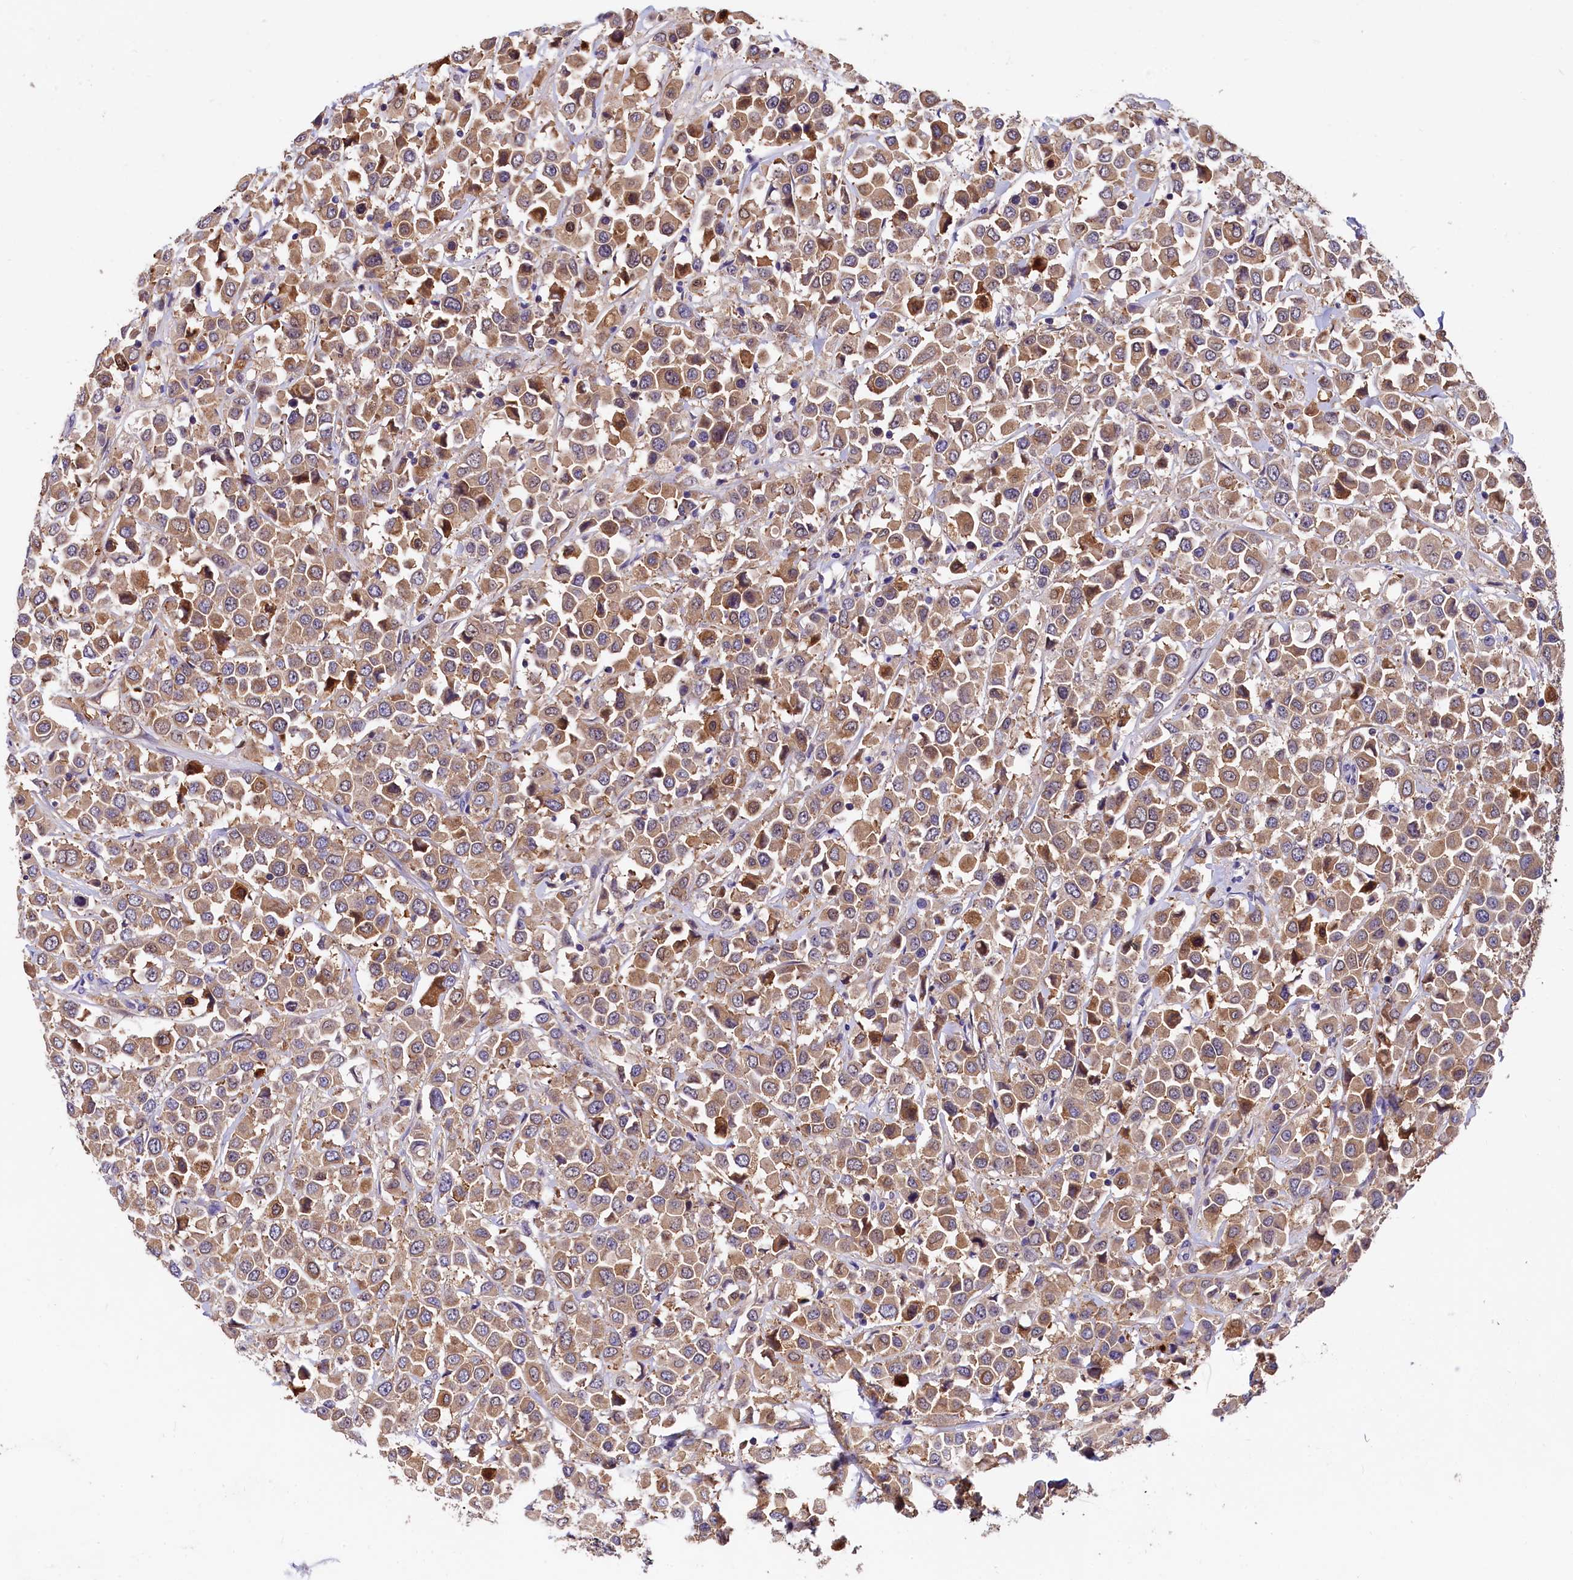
{"staining": {"intensity": "moderate", "quantity": ">75%", "location": "cytoplasmic/membranous"}, "tissue": "breast cancer", "cell_type": "Tumor cells", "image_type": "cancer", "snomed": [{"axis": "morphology", "description": "Duct carcinoma"}, {"axis": "topography", "description": "Breast"}], "caption": "This is a micrograph of immunohistochemistry staining of breast cancer (infiltrating ductal carcinoma), which shows moderate positivity in the cytoplasmic/membranous of tumor cells.", "gene": "EPS8L2", "patient": {"sex": "female", "age": 61}}